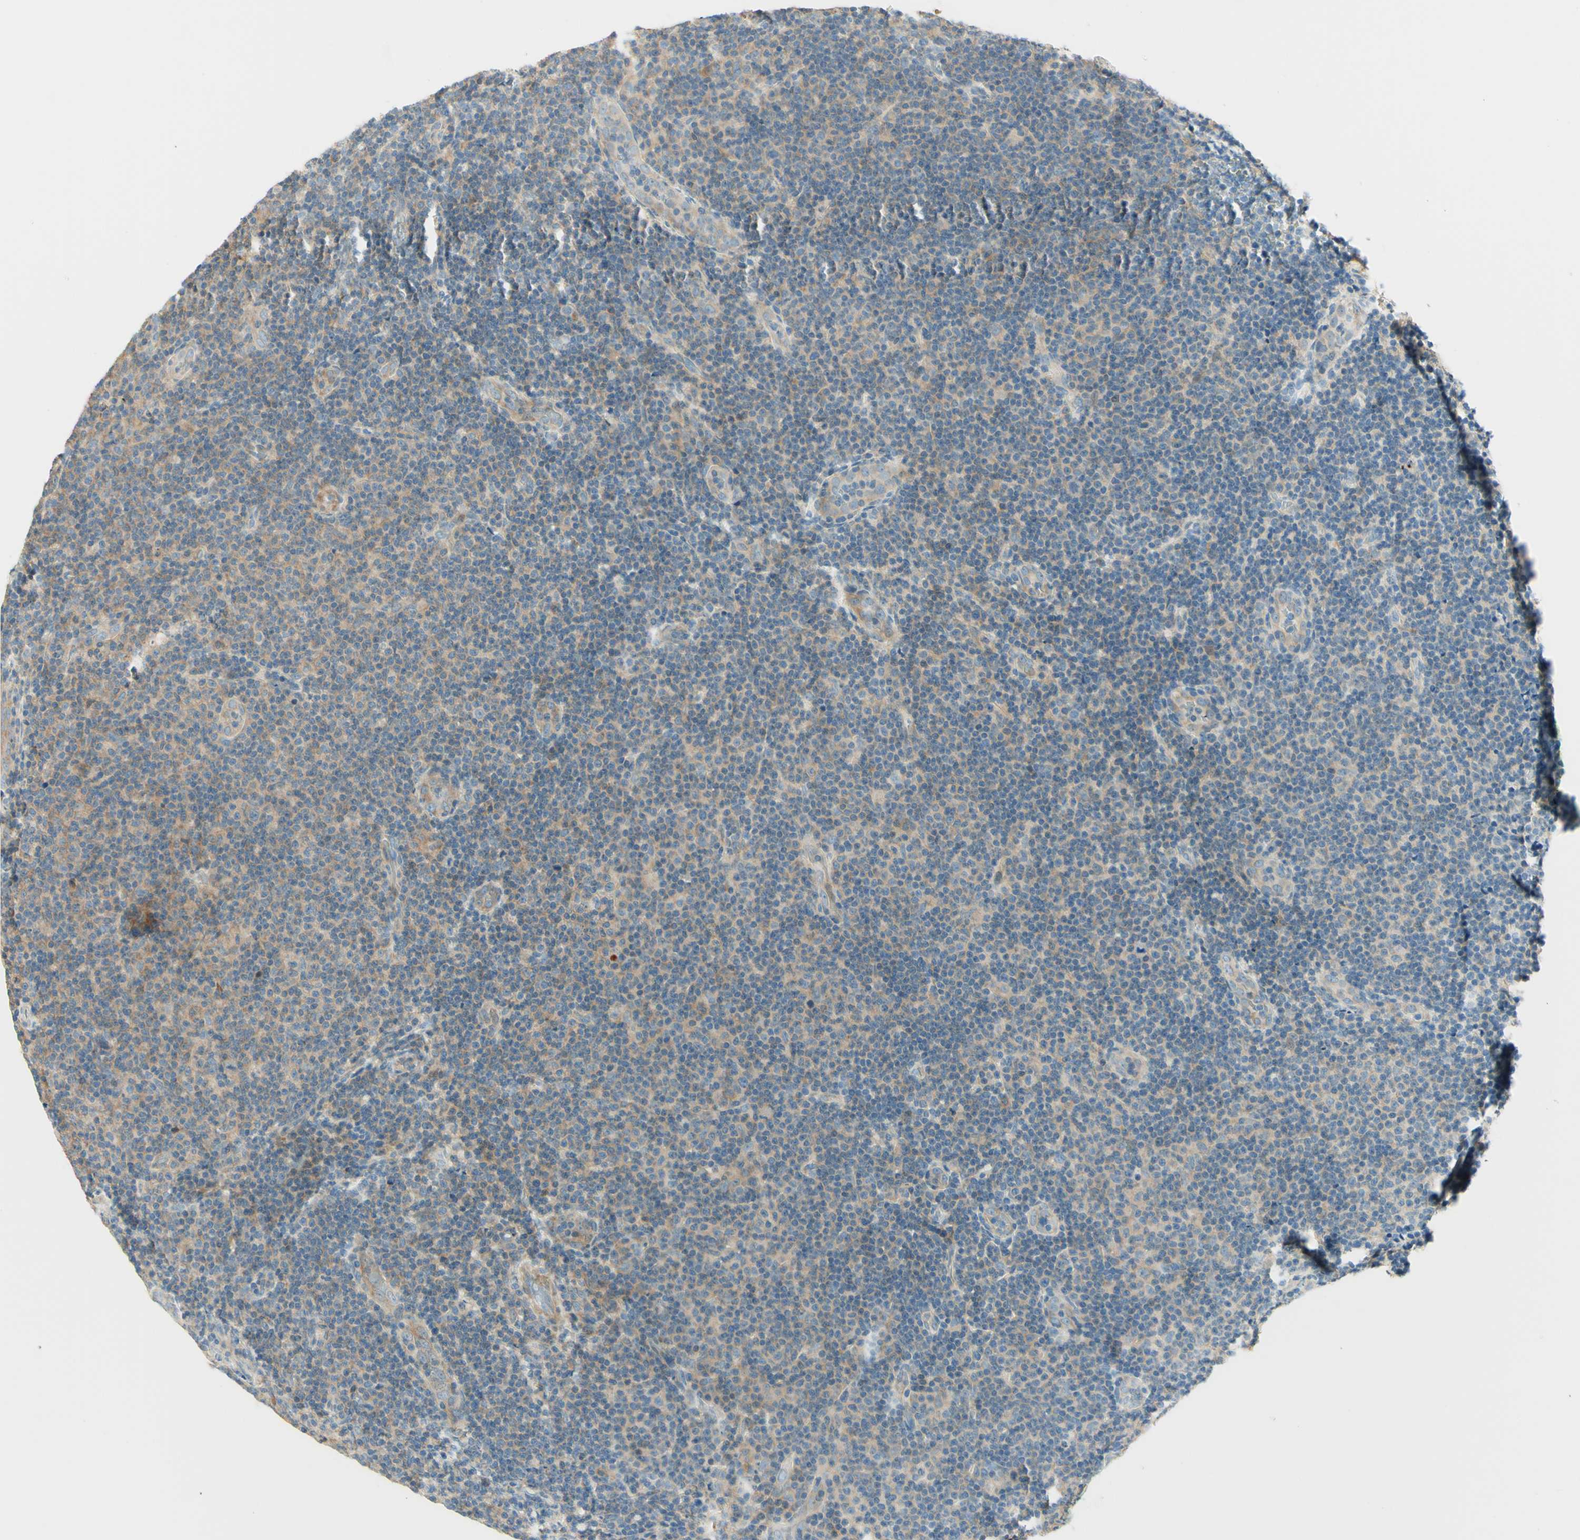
{"staining": {"intensity": "weak", "quantity": "25%-75%", "location": "cytoplasmic/membranous"}, "tissue": "lymphoma", "cell_type": "Tumor cells", "image_type": "cancer", "snomed": [{"axis": "morphology", "description": "Malignant lymphoma, non-Hodgkin's type, Low grade"}, {"axis": "topography", "description": "Lymph node"}], "caption": "The immunohistochemical stain shows weak cytoplasmic/membranous expression in tumor cells of lymphoma tissue.", "gene": "PROM1", "patient": {"sex": "male", "age": 83}}